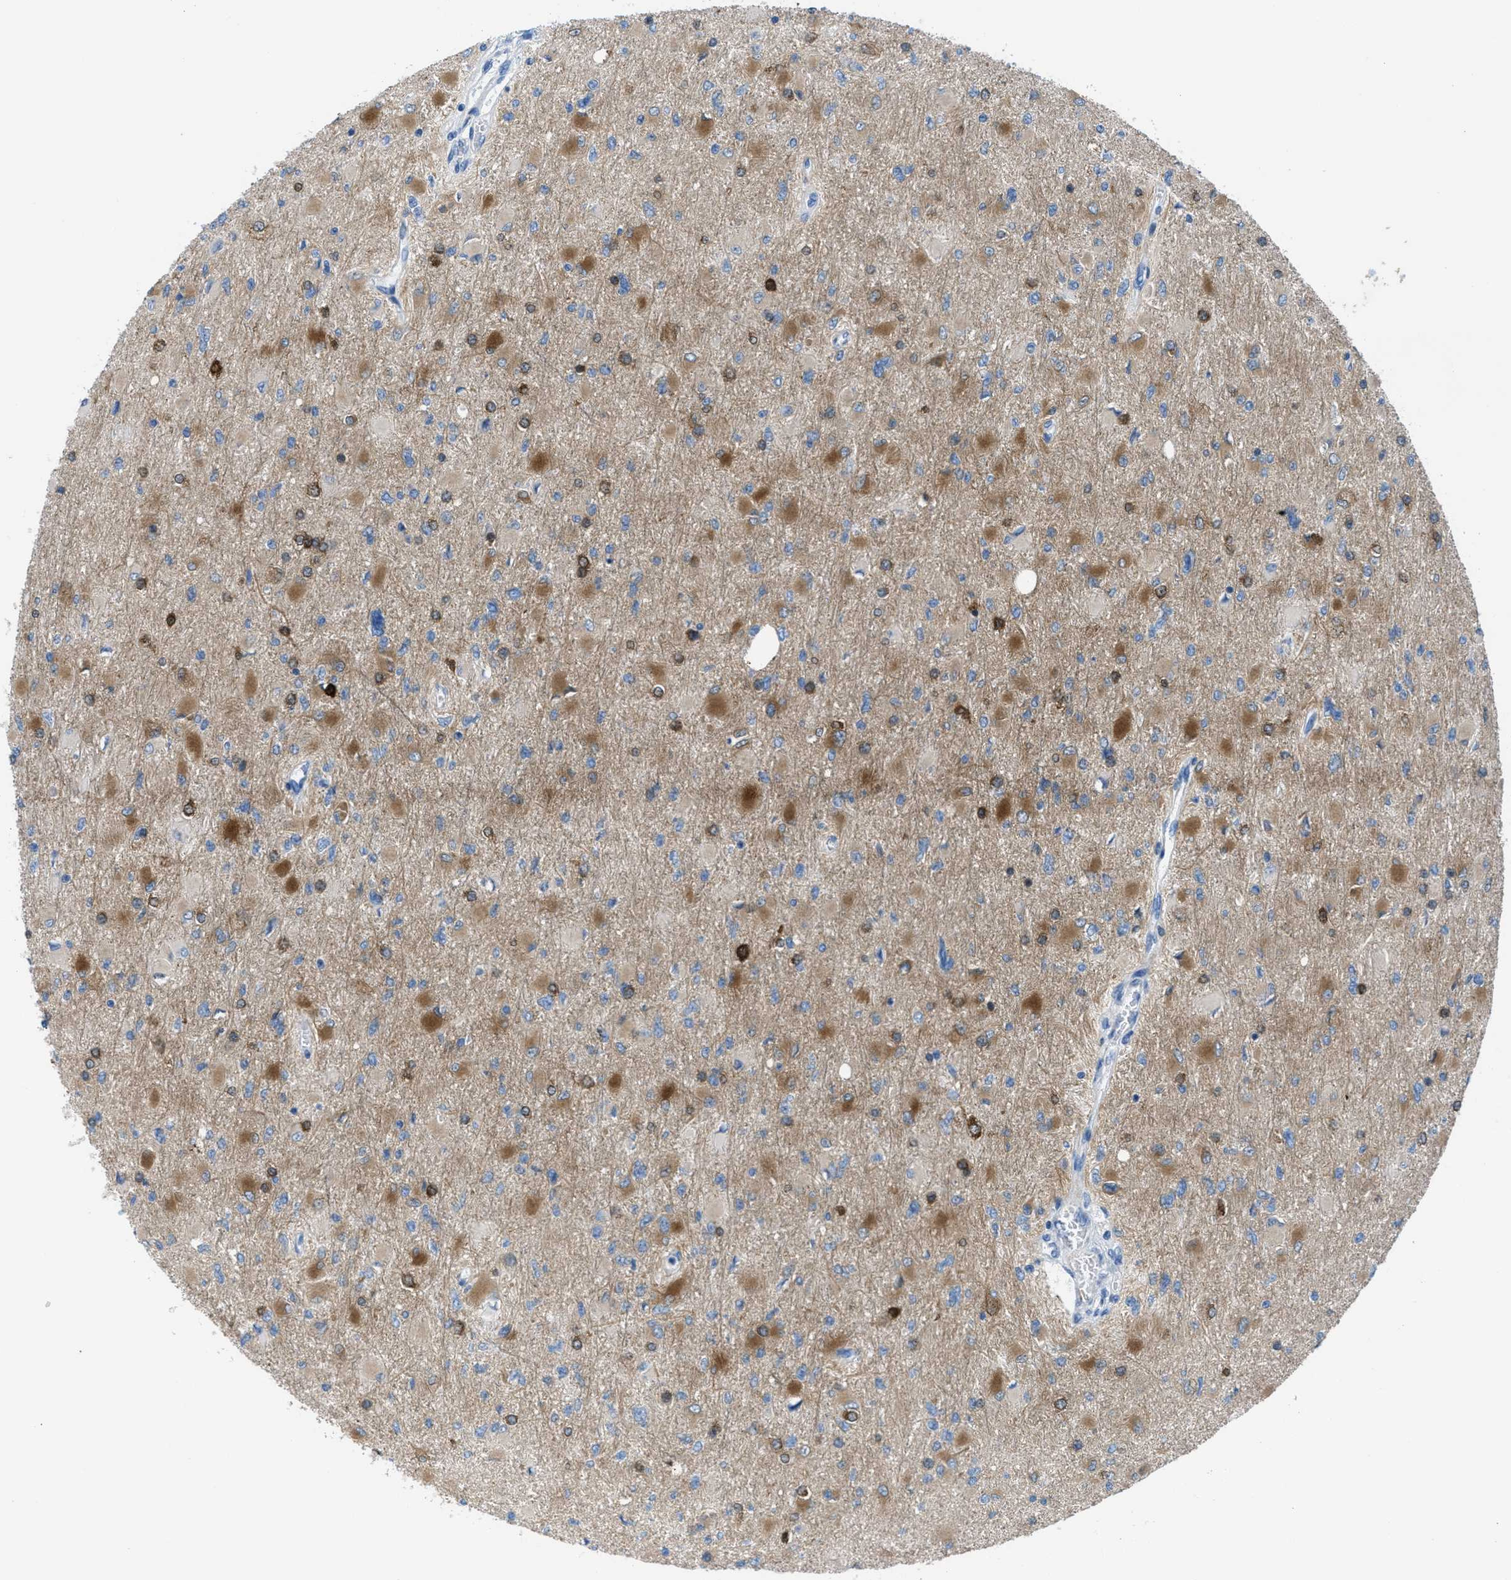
{"staining": {"intensity": "moderate", "quantity": "25%-75%", "location": "cytoplasmic/membranous"}, "tissue": "glioma", "cell_type": "Tumor cells", "image_type": "cancer", "snomed": [{"axis": "morphology", "description": "Glioma, malignant, High grade"}, {"axis": "topography", "description": "Cerebral cortex"}], "caption": "Protein staining by immunohistochemistry (IHC) exhibits moderate cytoplasmic/membranous staining in approximately 25%-75% of tumor cells in malignant glioma (high-grade).", "gene": "MAPRE2", "patient": {"sex": "female", "age": 36}}